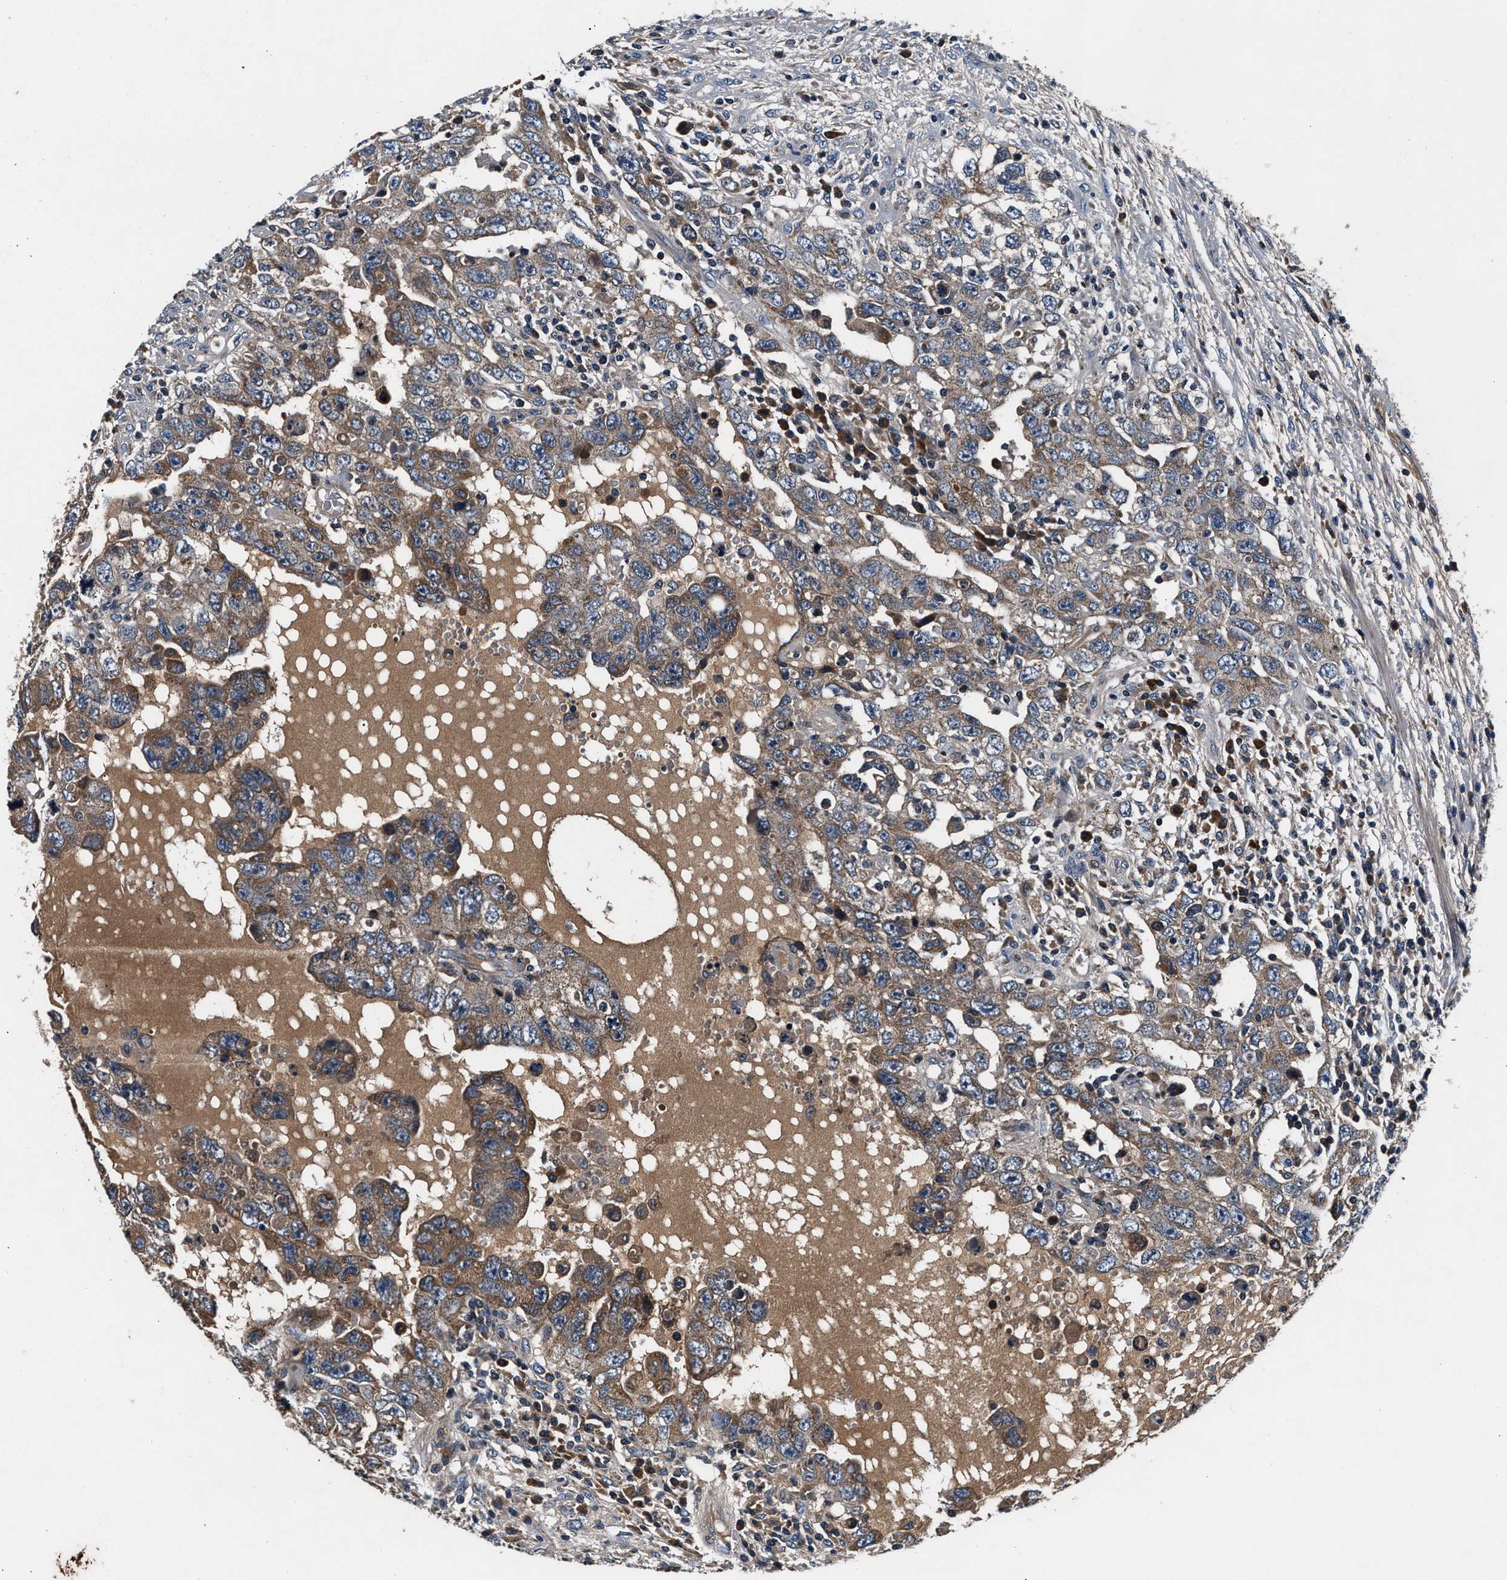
{"staining": {"intensity": "moderate", "quantity": "25%-75%", "location": "cytoplasmic/membranous"}, "tissue": "testis cancer", "cell_type": "Tumor cells", "image_type": "cancer", "snomed": [{"axis": "morphology", "description": "Carcinoma, Embryonal, NOS"}, {"axis": "topography", "description": "Testis"}], "caption": "A brown stain shows moderate cytoplasmic/membranous staining of a protein in testis cancer (embryonal carcinoma) tumor cells.", "gene": "IMMT", "patient": {"sex": "male", "age": 26}}